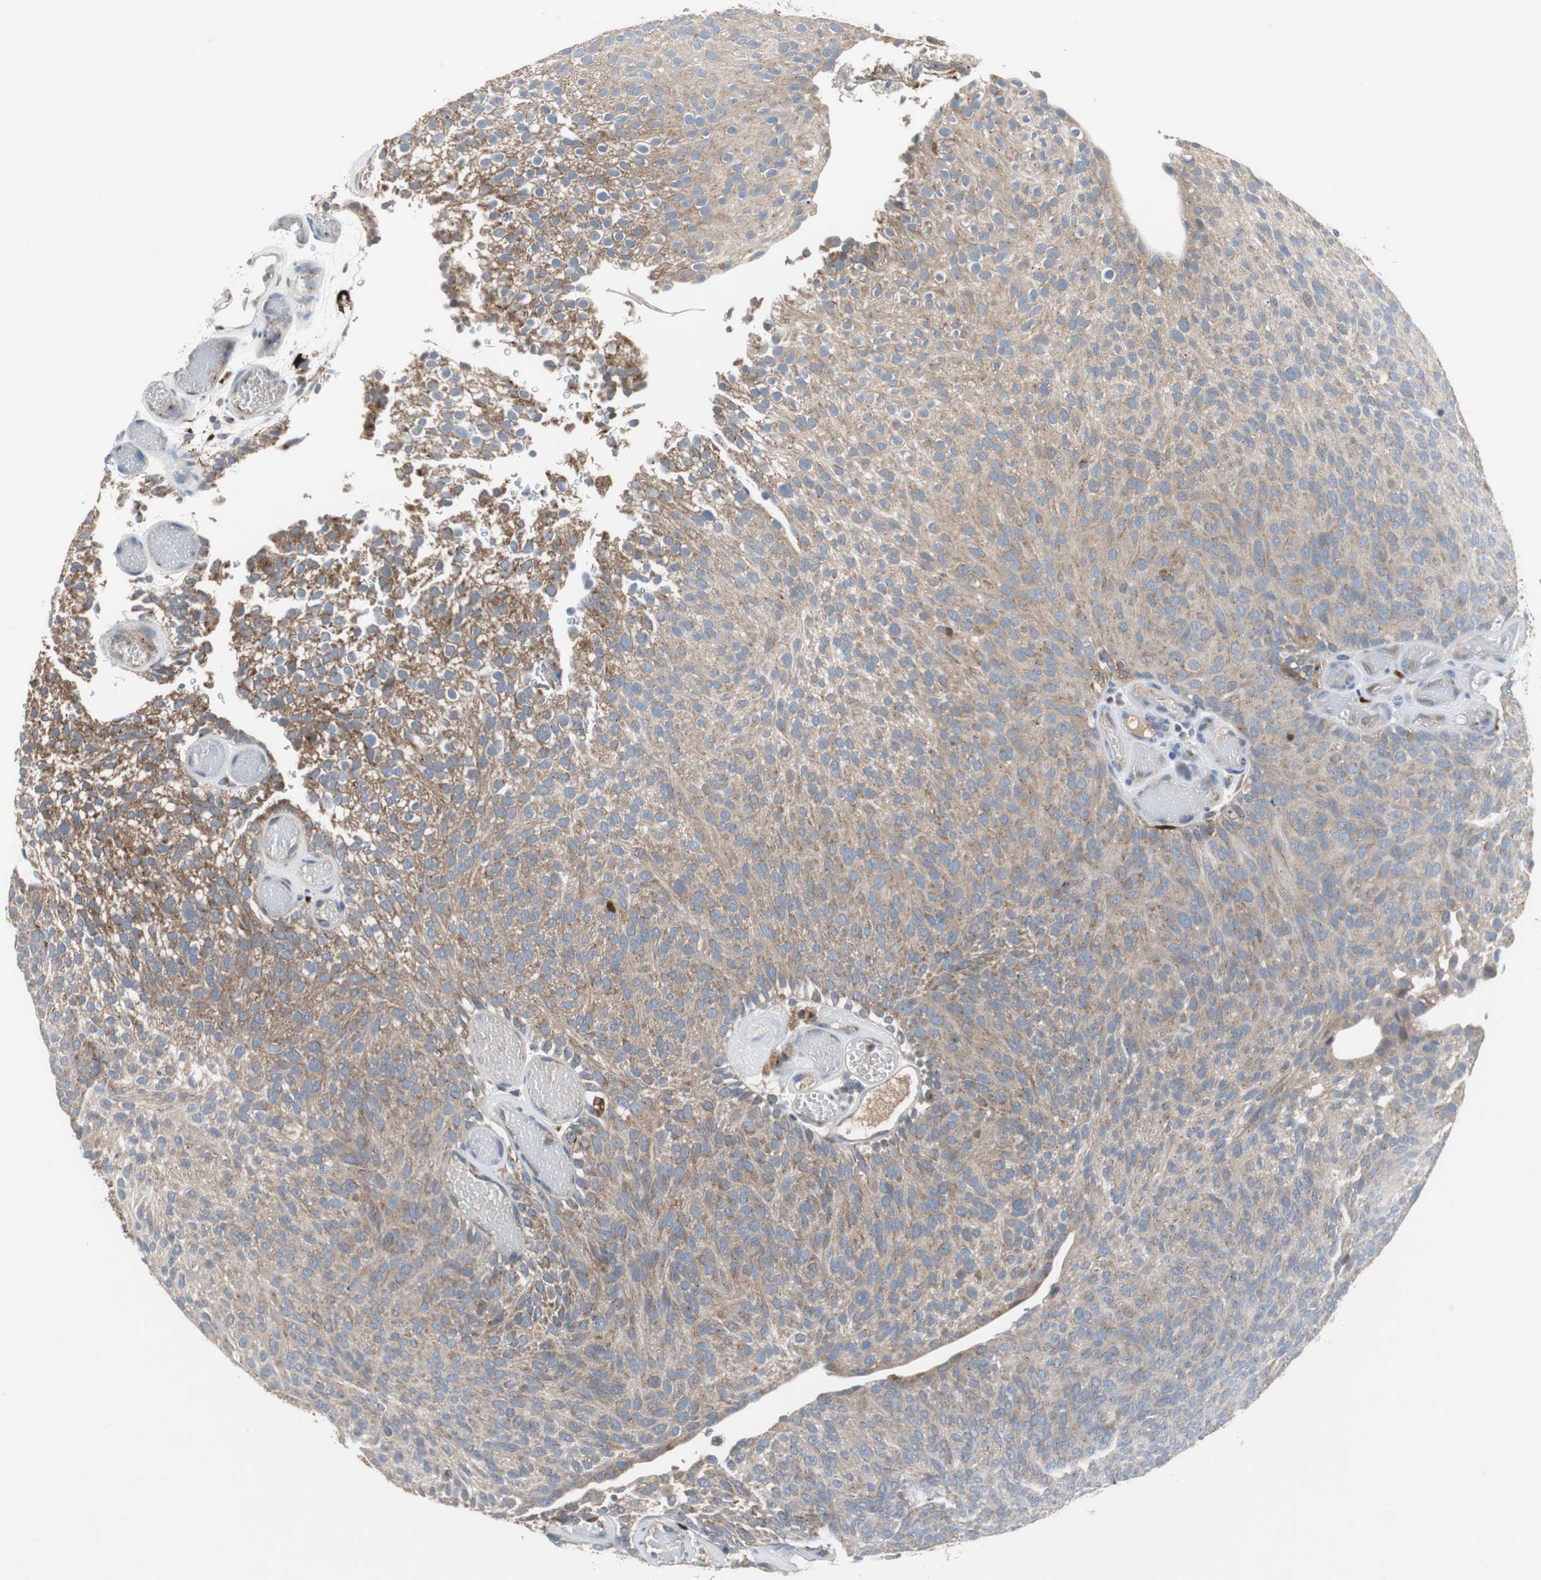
{"staining": {"intensity": "moderate", "quantity": ">75%", "location": "cytoplasmic/membranous"}, "tissue": "urothelial cancer", "cell_type": "Tumor cells", "image_type": "cancer", "snomed": [{"axis": "morphology", "description": "Urothelial carcinoma, Low grade"}, {"axis": "topography", "description": "Urinary bladder"}], "caption": "Immunohistochemistry (IHC) histopathology image of urothelial carcinoma (low-grade) stained for a protein (brown), which displays medium levels of moderate cytoplasmic/membranous expression in approximately >75% of tumor cells.", "gene": "CALB2", "patient": {"sex": "male", "age": 78}}